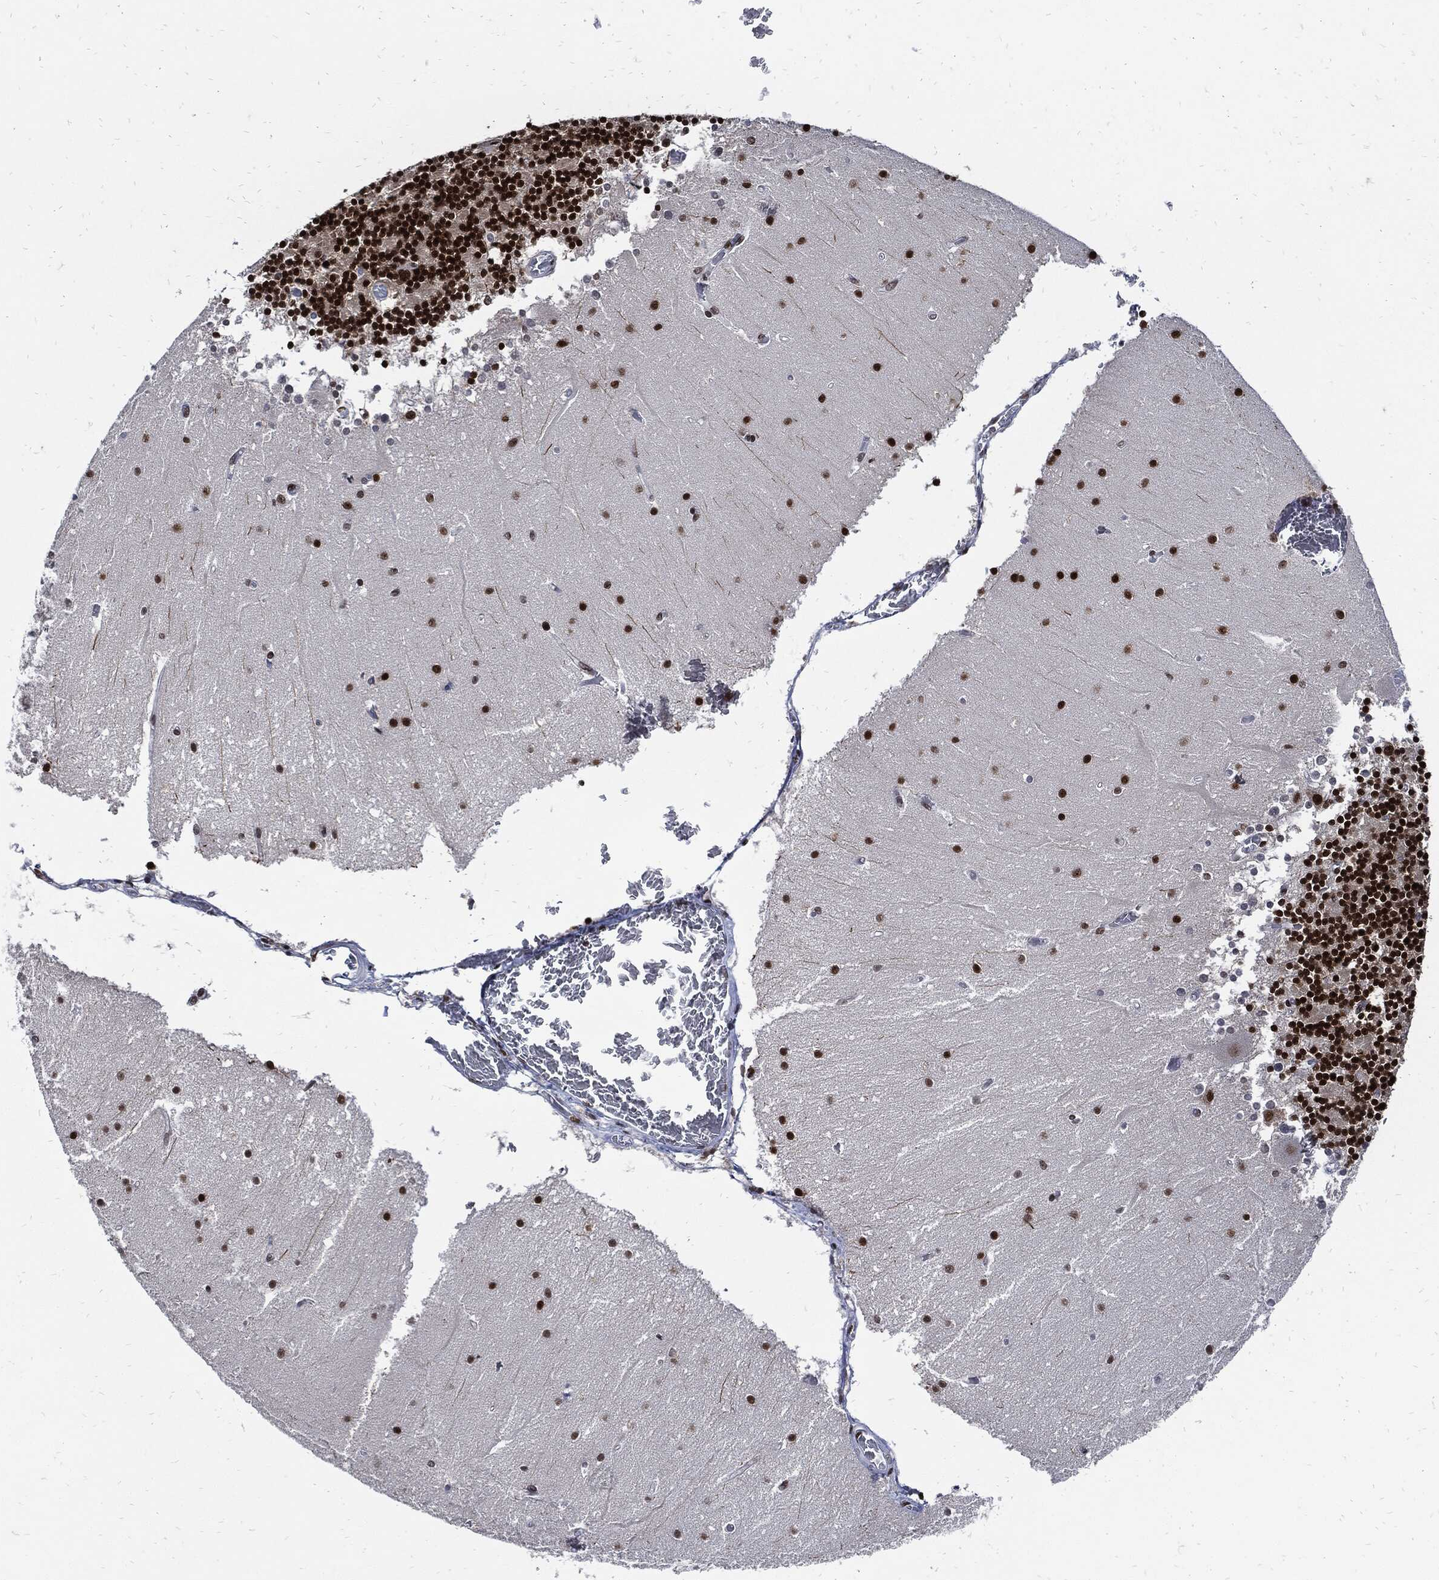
{"staining": {"intensity": "strong", "quantity": ">75%", "location": "nuclear"}, "tissue": "cerebellum", "cell_type": "Cells in granular layer", "image_type": "normal", "snomed": [{"axis": "morphology", "description": "Normal tissue, NOS"}, {"axis": "topography", "description": "Cerebellum"}], "caption": "Protein staining of benign cerebellum exhibits strong nuclear staining in approximately >75% of cells in granular layer.", "gene": "TERF2", "patient": {"sex": "female", "age": 28}}